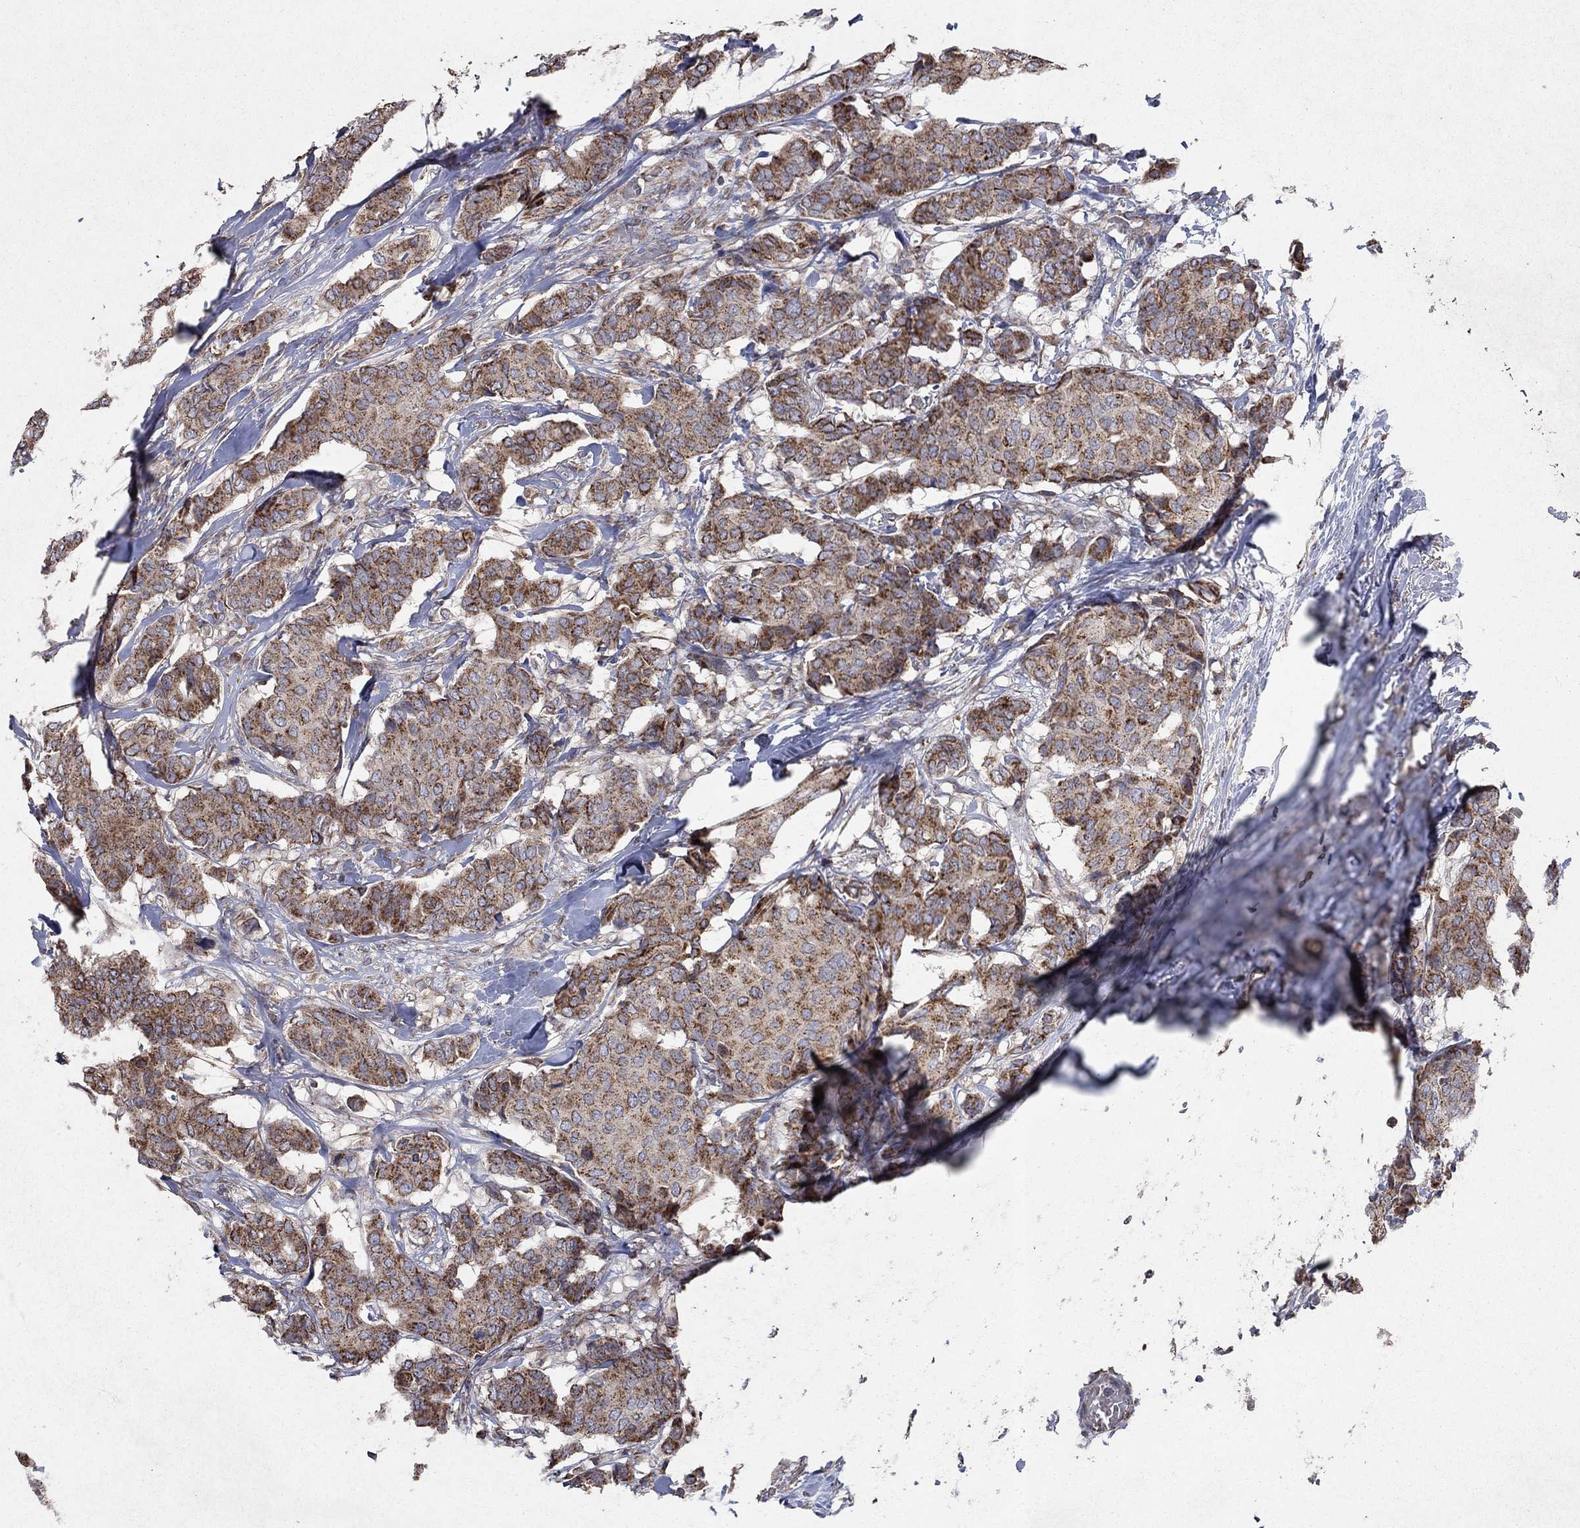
{"staining": {"intensity": "strong", "quantity": ">75%", "location": "cytoplasmic/membranous"}, "tissue": "breast cancer", "cell_type": "Tumor cells", "image_type": "cancer", "snomed": [{"axis": "morphology", "description": "Duct carcinoma"}, {"axis": "topography", "description": "Breast"}], "caption": "Immunohistochemical staining of human breast cancer (intraductal carcinoma) shows high levels of strong cytoplasmic/membranous expression in about >75% of tumor cells.", "gene": "NCEH1", "patient": {"sex": "female", "age": 75}}